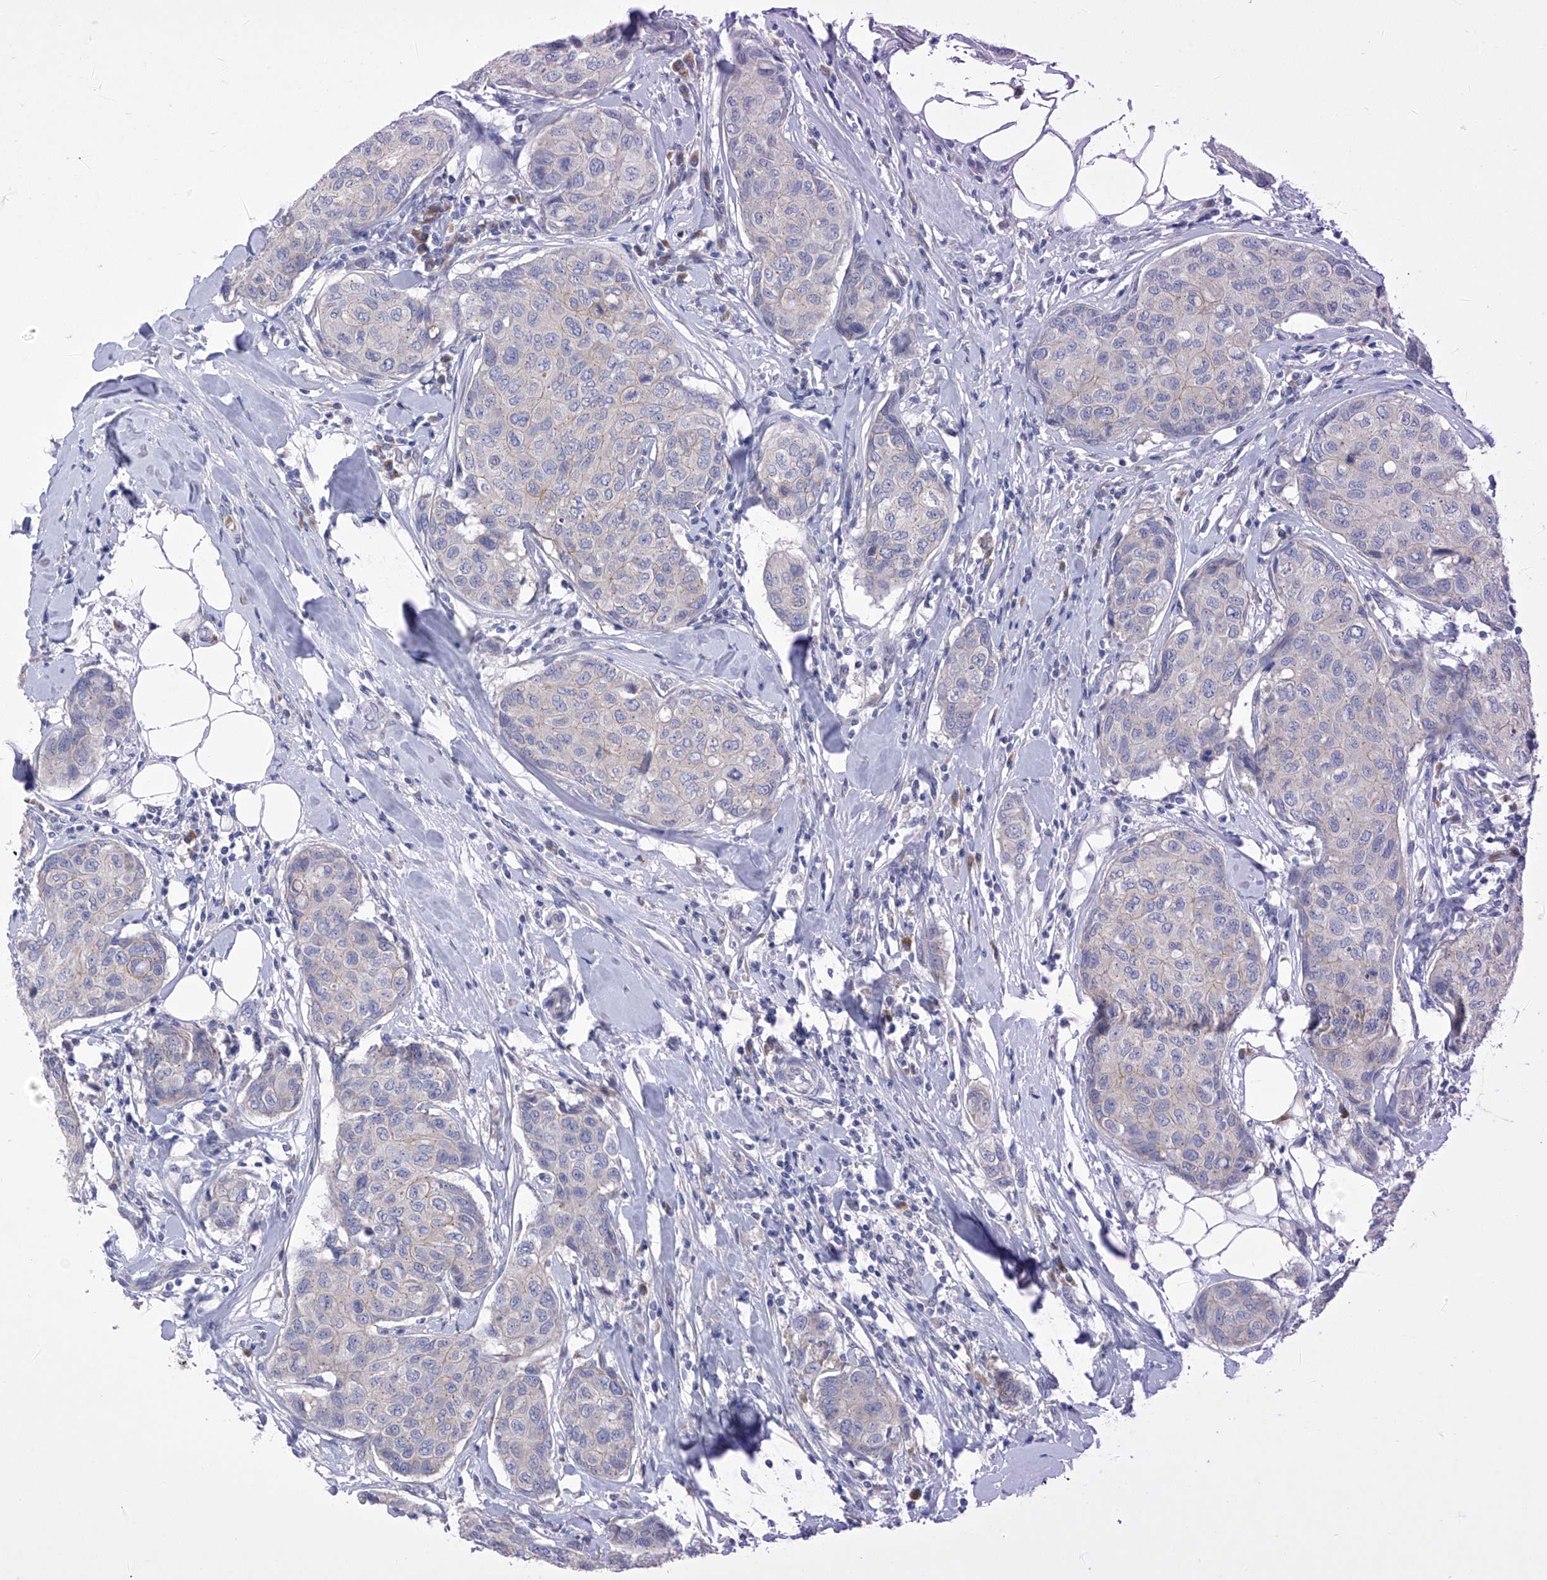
{"staining": {"intensity": "weak", "quantity": "<25%", "location": "cytoplasmic/membranous"}, "tissue": "breast cancer", "cell_type": "Tumor cells", "image_type": "cancer", "snomed": [{"axis": "morphology", "description": "Duct carcinoma"}, {"axis": "topography", "description": "Breast"}], "caption": "A histopathology image of human invasive ductal carcinoma (breast) is negative for staining in tumor cells.", "gene": "SLCO4A1", "patient": {"sex": "female", "age": 80}}